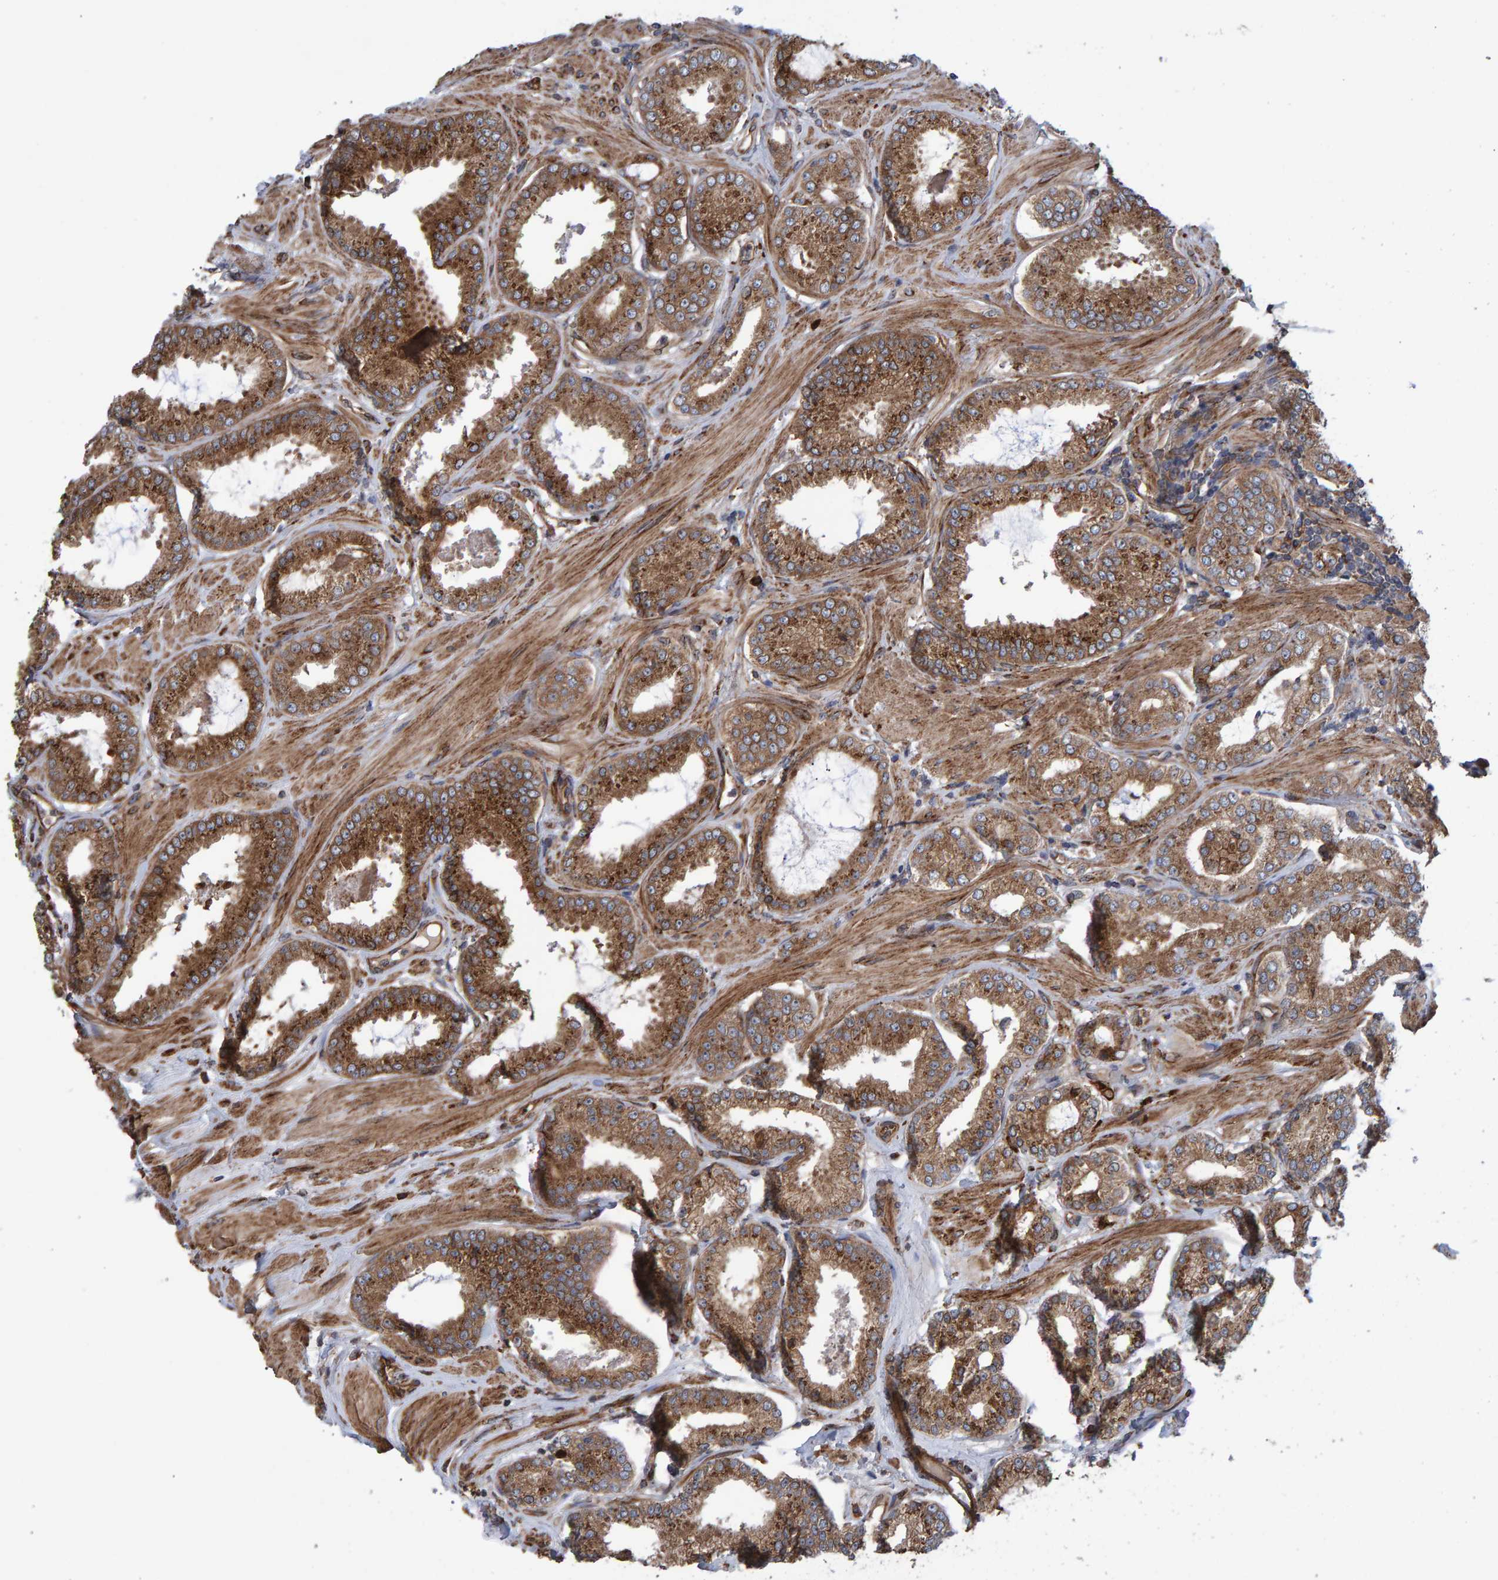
{"staining": {"intensity": "strong", "quantity": ">75%", "location": "cytoplasmic/membranous"}, "tissue": "prostate cancer", "cell_type": "Tumor cells", "image_type": "cancer", "snomed": [{"axis": "morphology", "description": "Adenocarcinoma, Low grade"}, {"axis": "topography", "description": "Prostate"}], "caption": "Strong cytoplasmic/membranous protein expression is present in approximately >75% of tumor cells in prostate cancer. (Stains: DAB in brown, nuclei in blue, Microscopy: brightfield microscopy at high magnification).", "gene": "FAM117A", "patient": {"sex": "male", "age": 62}}